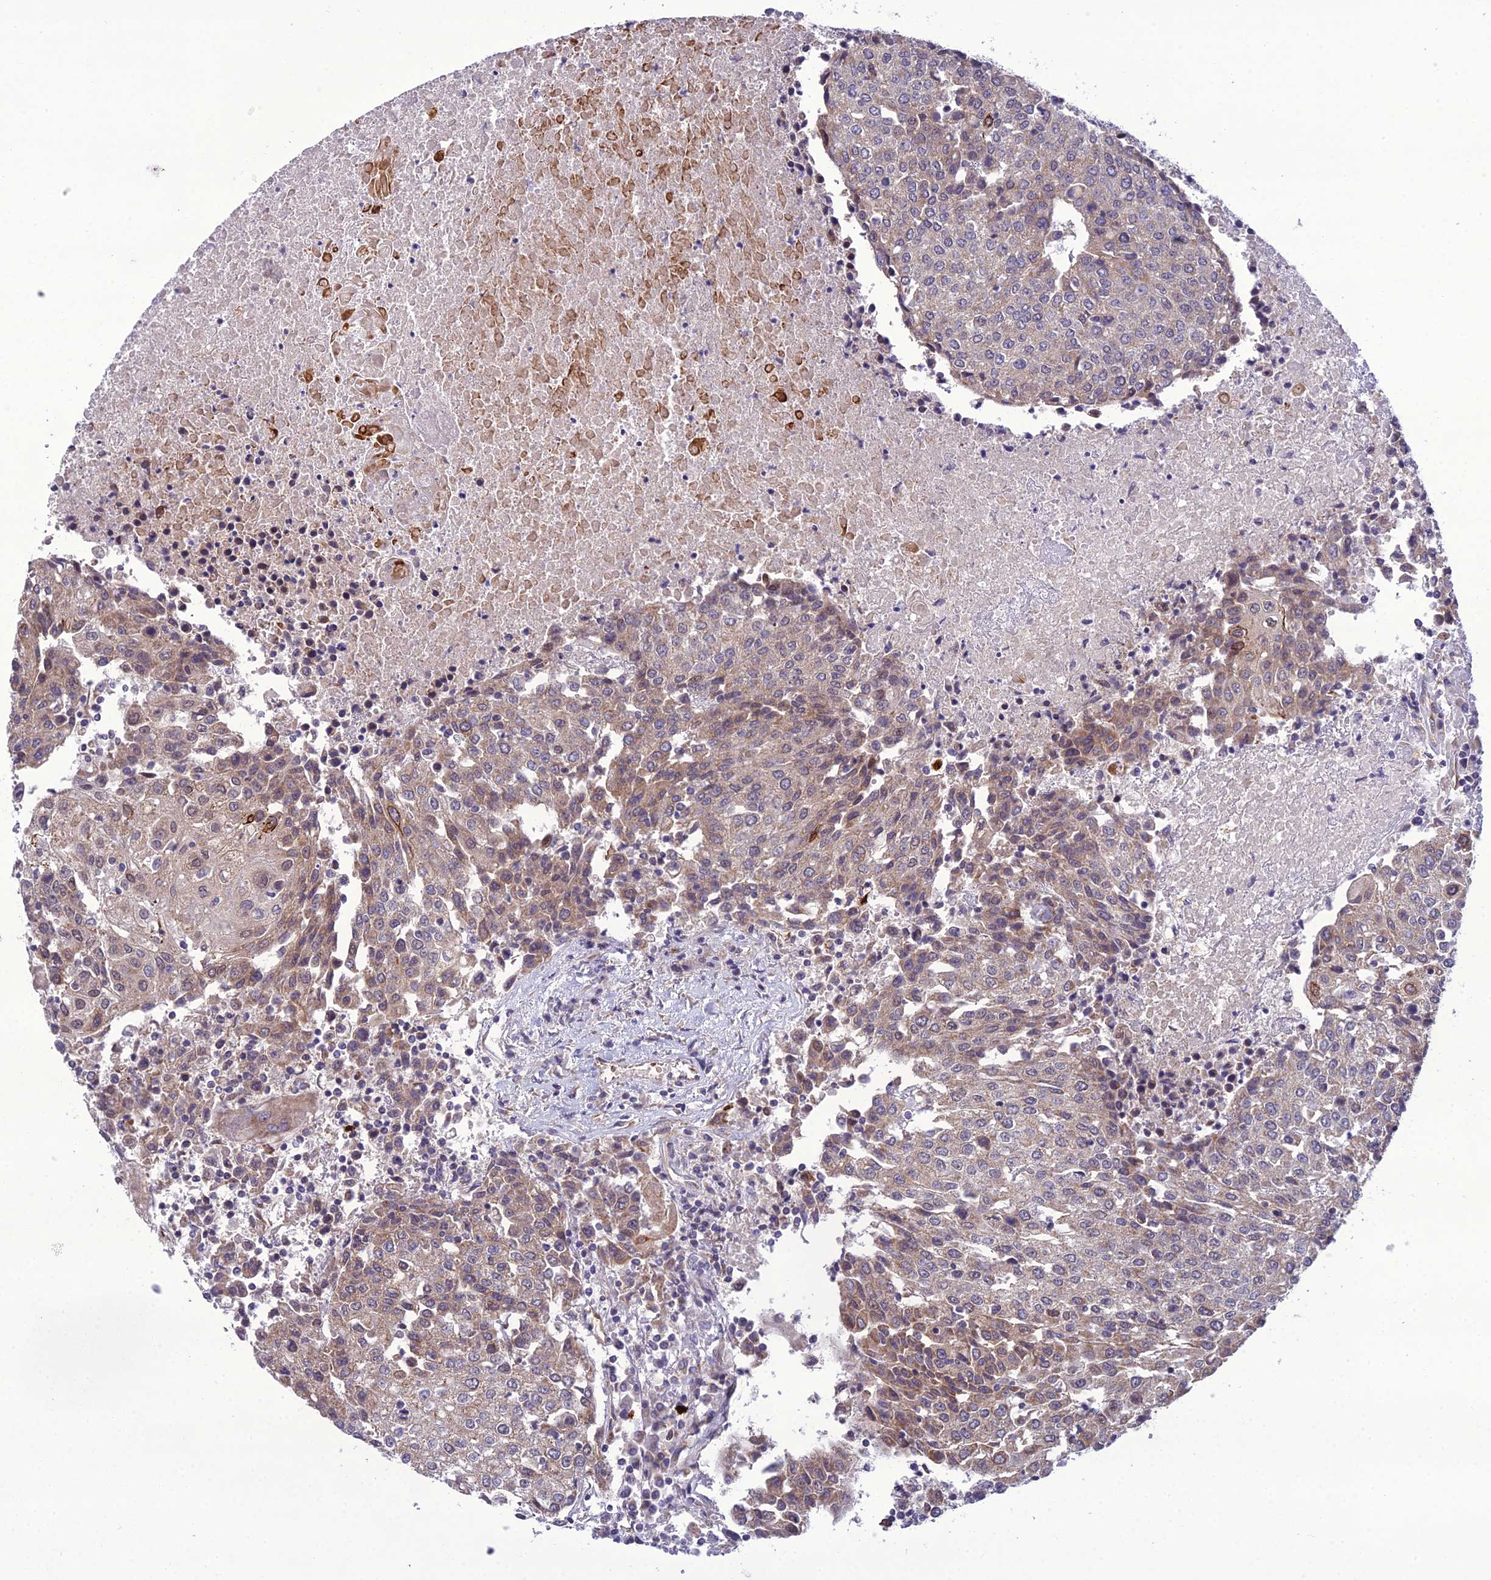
{"staining": {"intensity": "weak", "quantity": ">75%", "location": "cytoplasmic/membranous"}, "tissue": "urothelial cancer", "cell_type": "Tumor cells", "image_type": "cancer", "snomed": [{"axis": "morphology", "description": "Urothelial carcinoma, High grade"}, {"axis": "topography", "description": "Urinary bladder"}], "caption": "Approximately >75% of tumor cells in high-grade urothelial carcinoma exhibit weak cytoplasmic/membranous protein staining as visualized by brown immunohistochemical staining.", "gene": "NODAL", "patient": {"sex": "female", "age": 85}}